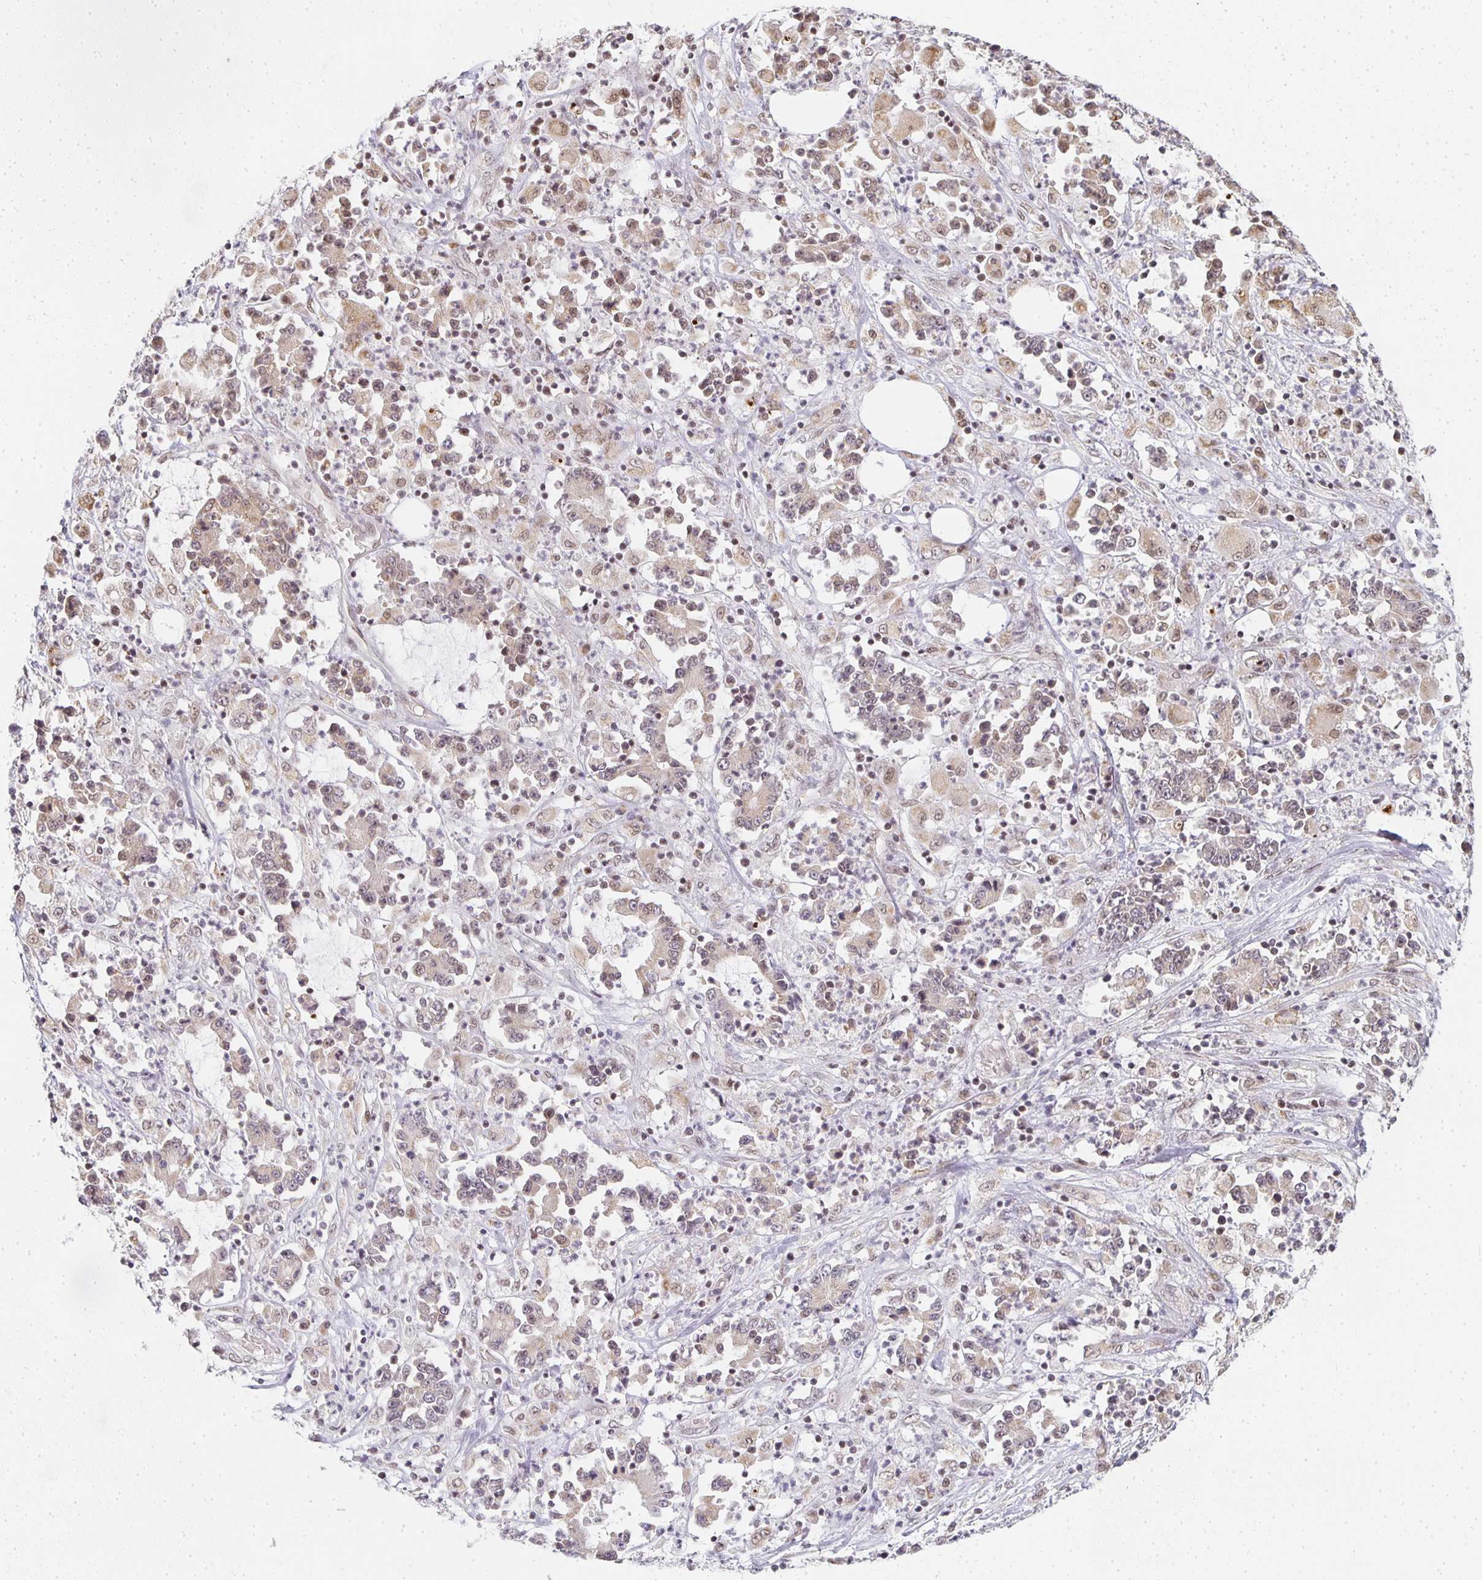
{"staining": {"intensity": "weak", "quantity": ">75%", "location": "cytoplasmic/membranous,nuclear"}, "tissue": "stomach cancer", "cell_type": "Tumor cells", "image_type": "cancer", "snomed": [{"axis": "morphology", "description": "Adenocarcinoma, NOS"}, {"axis": "topography", "description": "Stomach, upper"}], "caption": "This is a photomicrograph of immunohistochemistry staining of stomach cancer, which shows weak positivity in the cytoplasmic/membranous and nuclear of tumor cells.", "gene": "SMARCA2", "patient": {"sex": "male", "age": 68}}